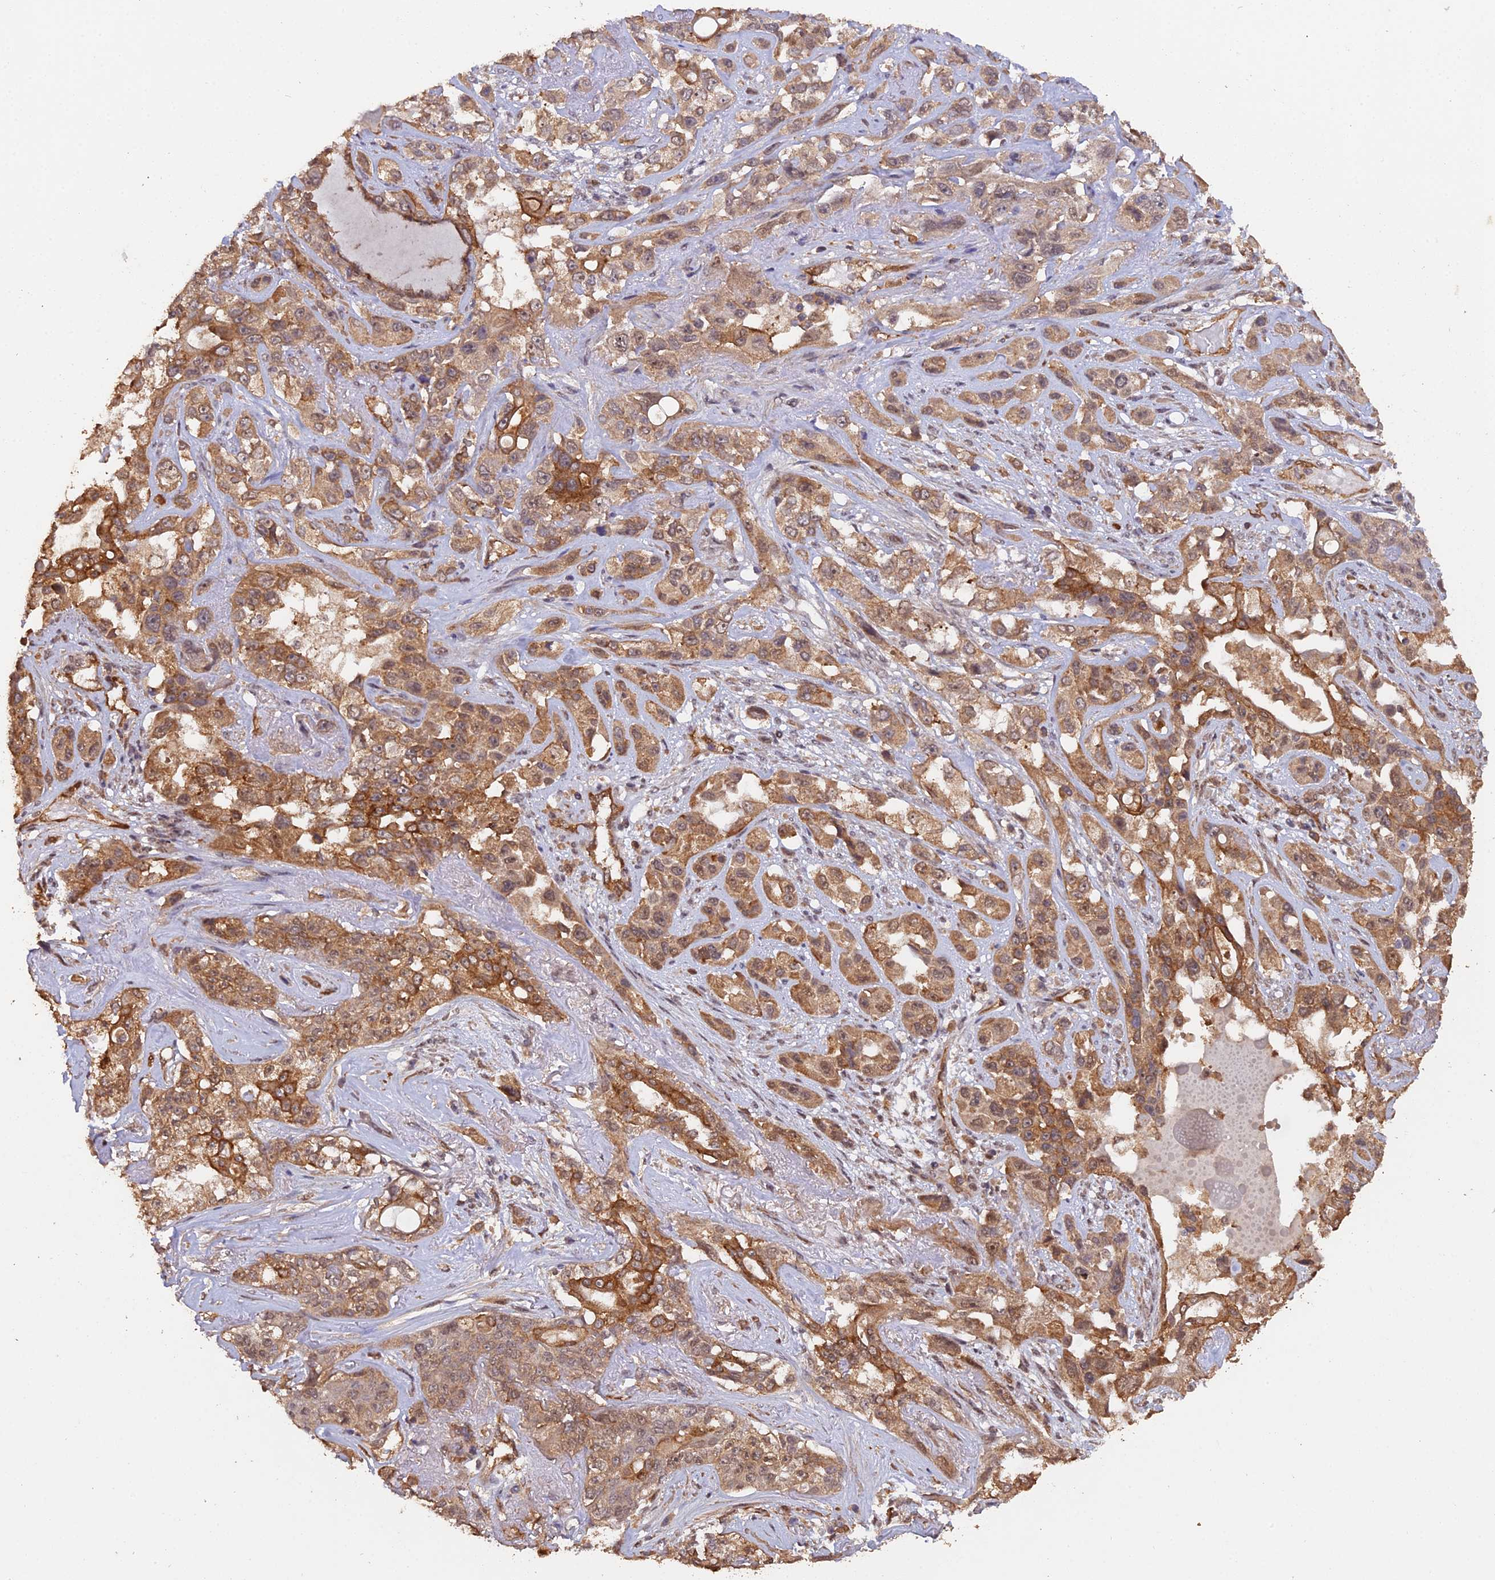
{"staining": {"intensity": "moderate", "quantity": ">75%", "location": "cytoplasmic/membranous"}, "tissue": "lung cancer", "cell_type": "Tumor cells", "image_type": "cancer", "snomed": [{"axis": "morphology", "description": "Squamous cell carcinoma, NOS"}, {"axis": "topography", "description": "Lung"}], "caption": "A brown stain shows moderate cytoplasmic/membranous positivity of a protein in squamous cell carcinoma (lung) tumor cells. The protein is shown in brown color, while the nuclei are stained blue.", "gene": "RALGAPA2", "patient": {"sex": "female", "age": 70}}